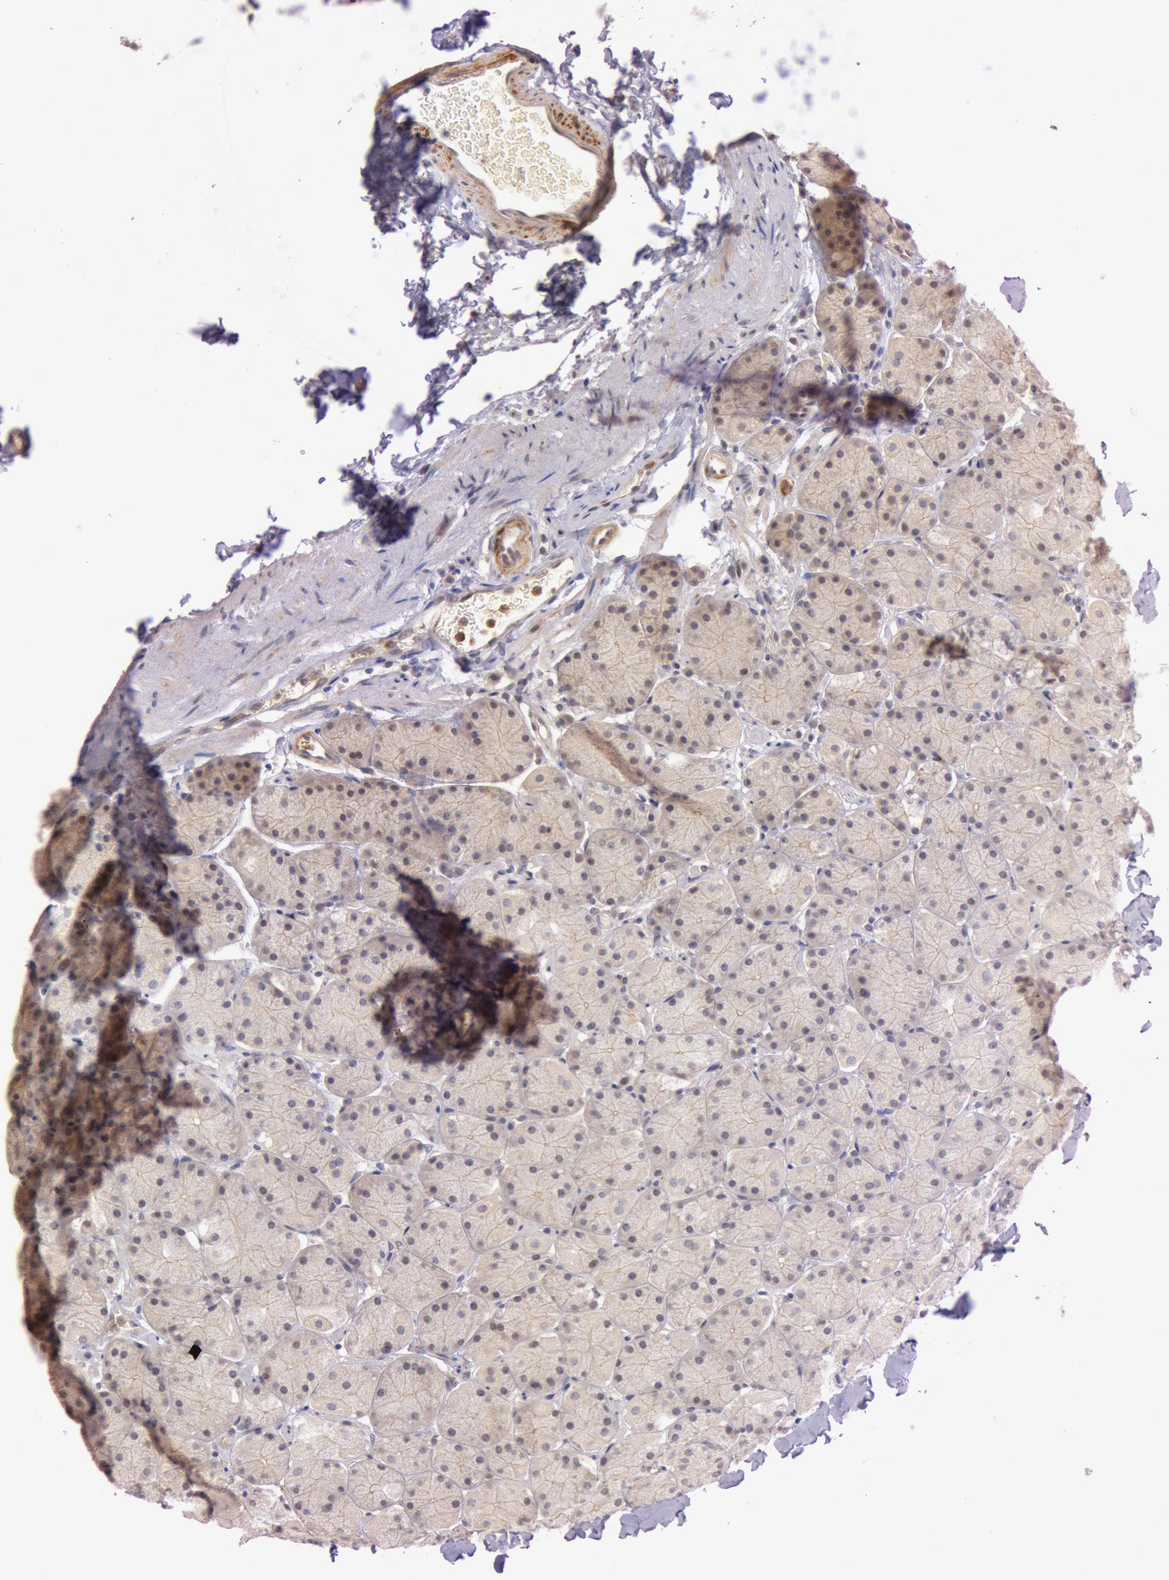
{"staining": {"intensity": "weak", "quantity": ">75%", "location": "cytoplasmic/membranous"}, "tissue": "stomach", "cell_type": "Glandular cells", "image_type": "normal", "snomed": [{"axis": "morphology", "description": "Normal tissue, NOS"}, {"axis": "topography", "description": "Stomach, upper"}, {"axis": "topography", "description": "Stomach"}], "caption": "Stomach was stained to show a protein in brown. There is low levels of weak cytoplasmic/membranous expression in about >75% of glandular cells. The protein of interest is stained brown, and the nuclei are stained in blue (DAB IHC with brightfield microscopy, high magnification).", "gene": "ATG2B", "patient": {"sex": "male", "age": 76}}